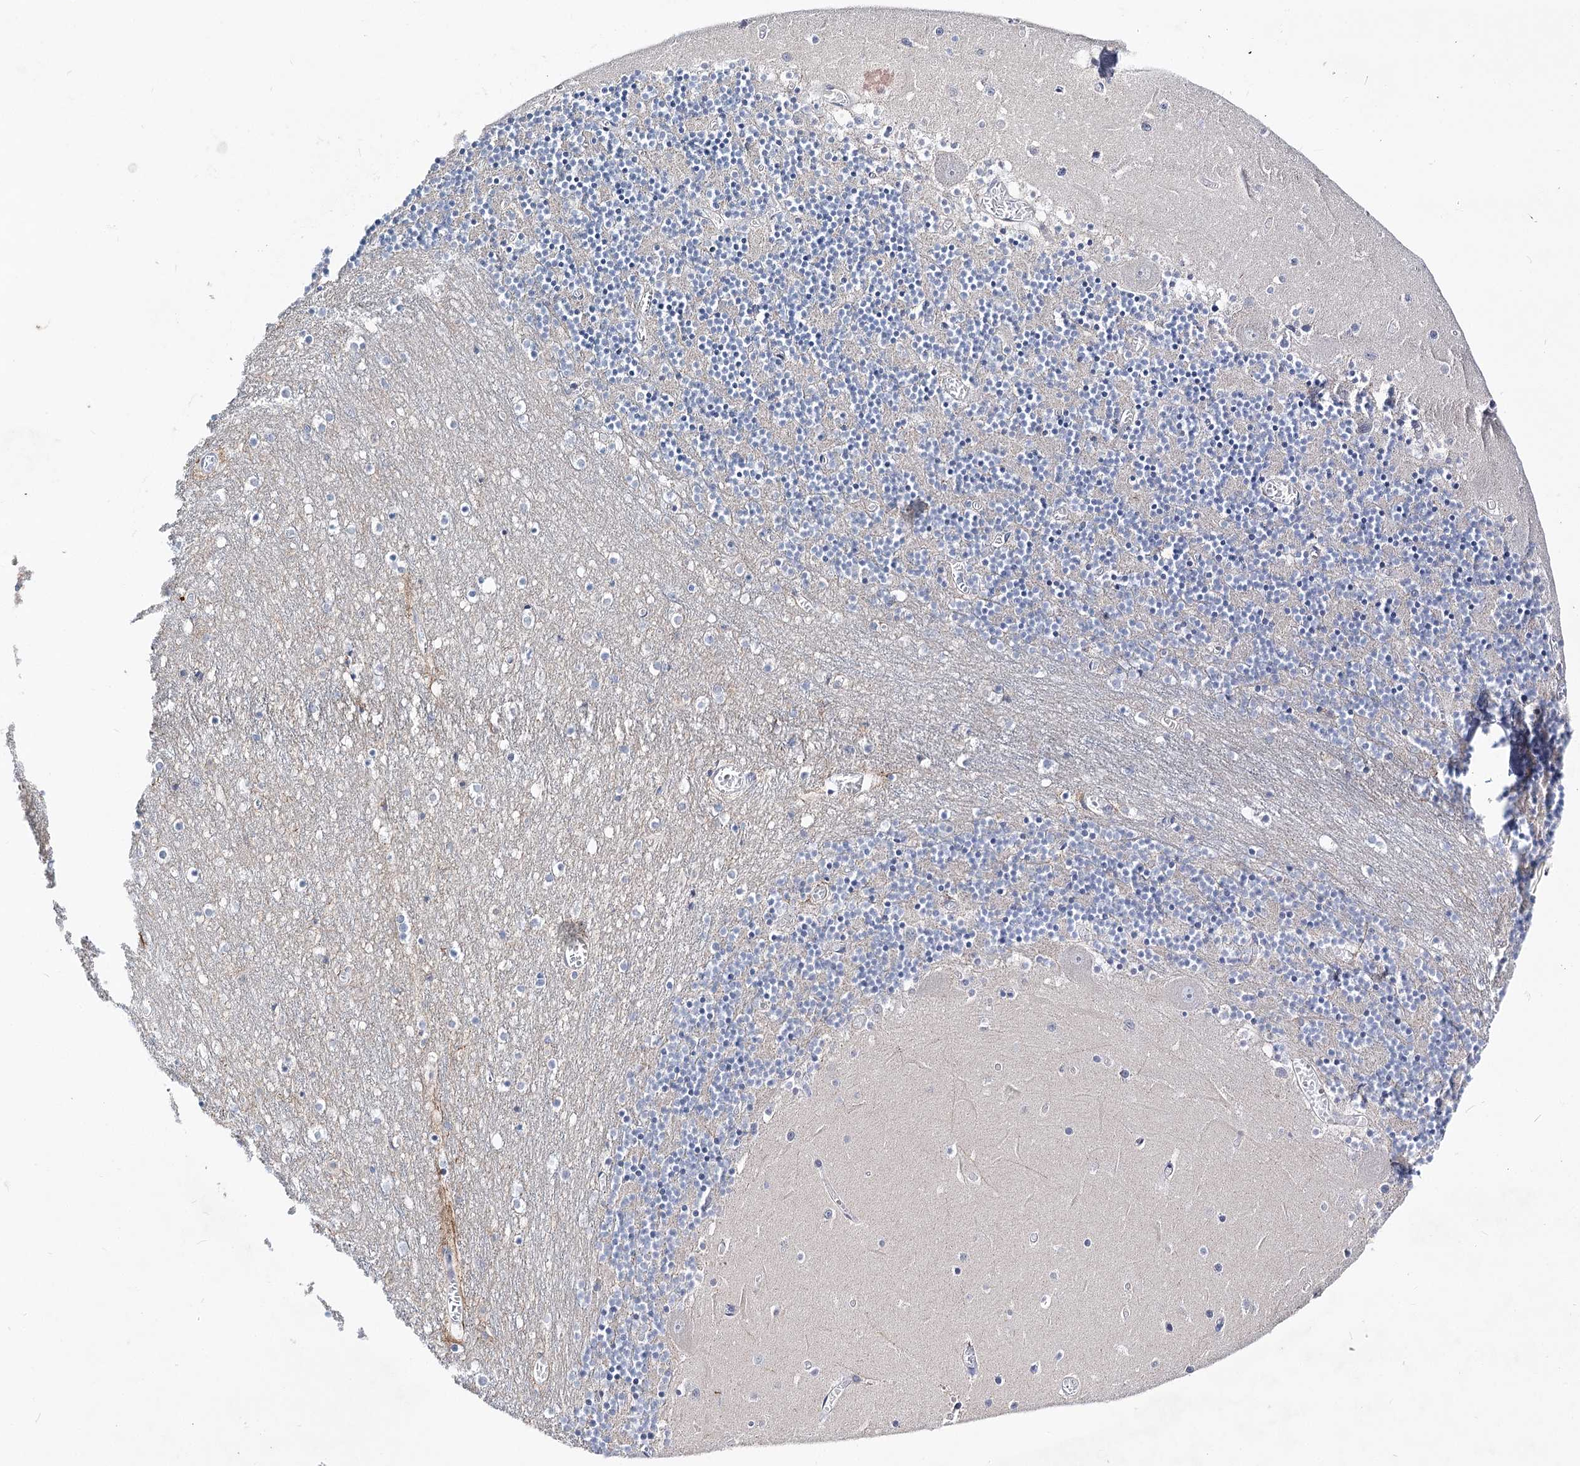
{"staining": {"intensity": "negative", "quantity": "none", "location": "none"}, "tissue": "cerebellum", "cell_type": "Cells in granular layer", "image_type": "normal", "snomed": [{"axis": "morphology", "description": "Normal tissue, NOS"}, {"axis": "topography", "description": "Cerebellum"}], "caption": "Immunohistochemistry image of benign human cerebellum stained for a protein (brown), which shows no expression in cells in granular layer.", "gene": "LRRC14B", "patient": {"sex": "female", "age": 28}}